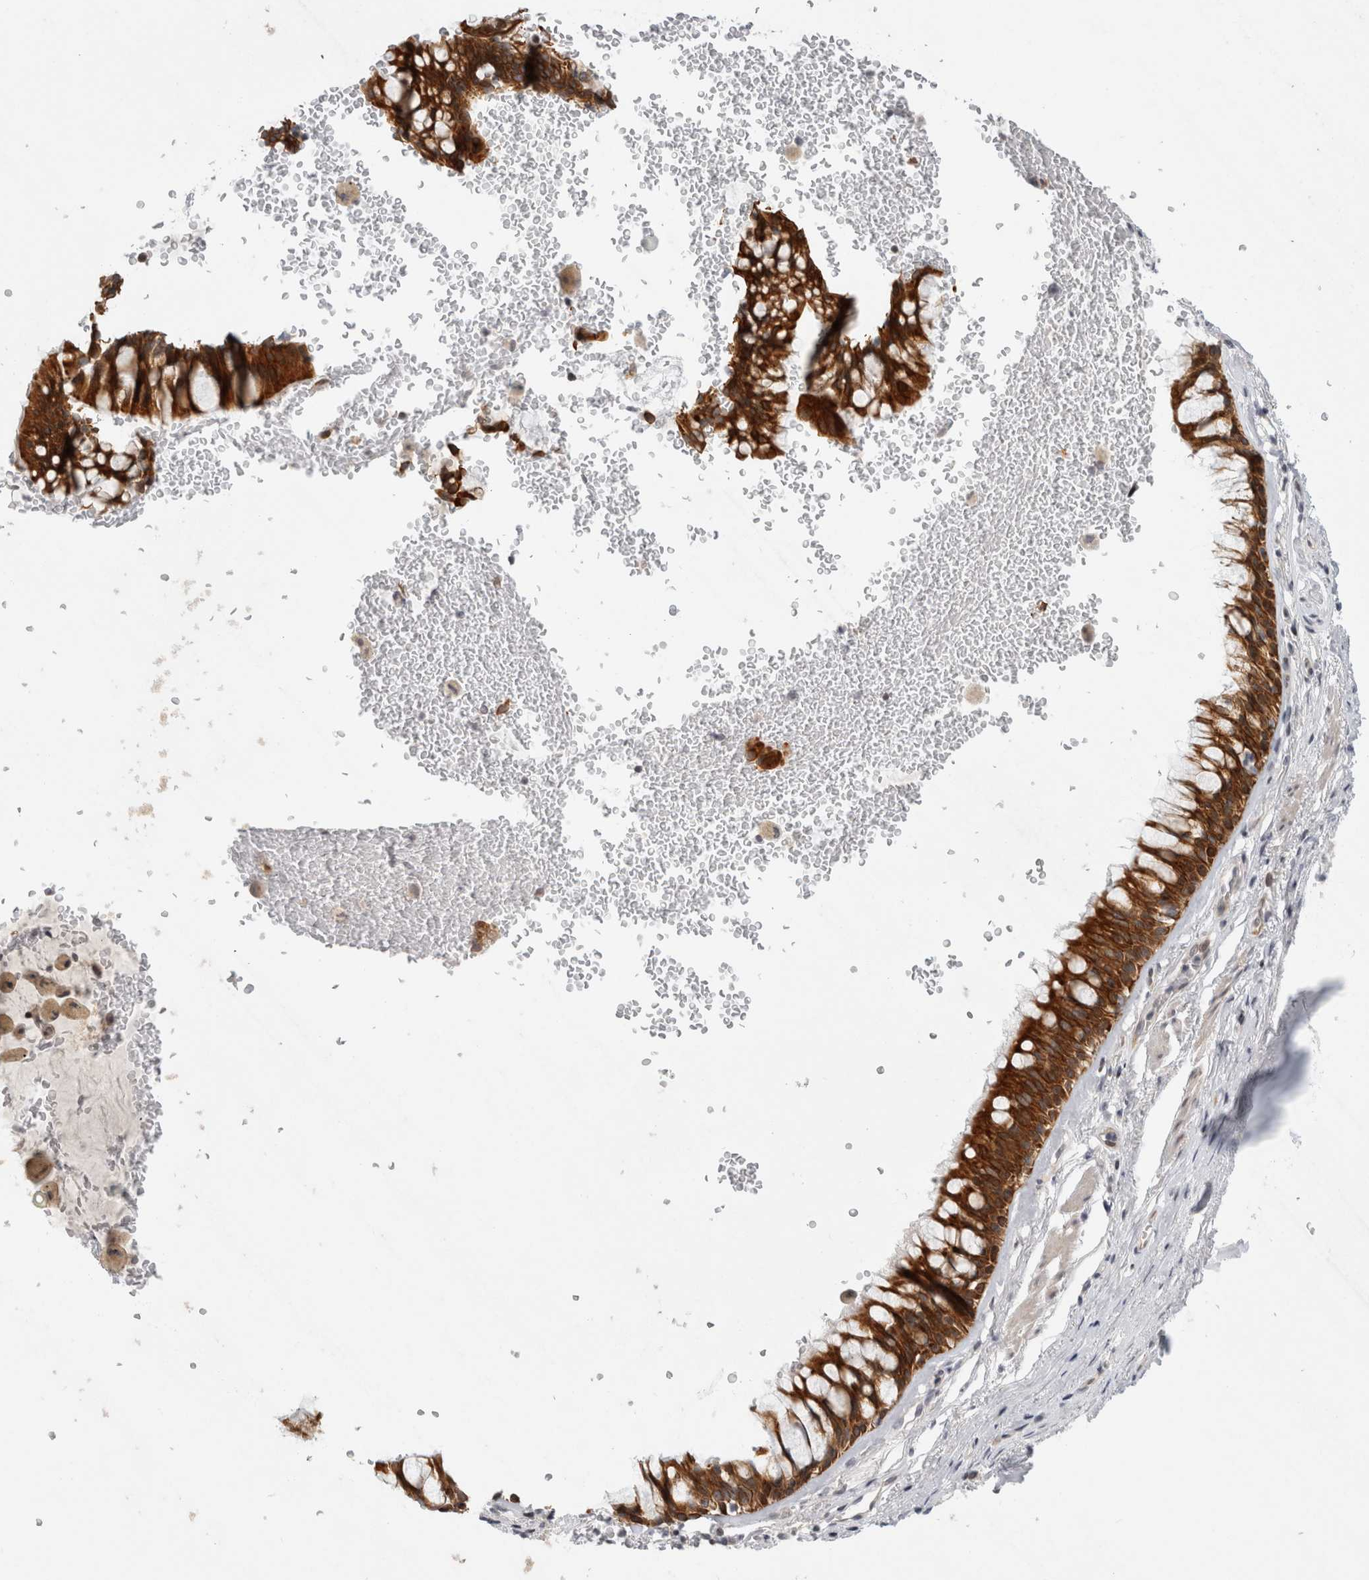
{"staining": {"intensity": "strong", "quantity": ">75%", "location": "cytoplasmic/membranous"}, "tissue": "bronchus", "cell_type": "Respiratory epithelial cells", "image_type": "normal", "snomed": [{"axis": "morphology", "description": "Normal tissue, NOS"}, {"axis": "topography", "description": "Cartilage tissue"}, {"axis": "topography", "description": "Bronchus"}], "caption": "High-power microscopy captured an IHC micrograph of unremarkable bronchus, revealing strong cytoplasmic/membranous staining in approximately >75% of respiratory epithelial cells.", "gene": "UTP25", "patient": {"sex": "female", "age": 53}}